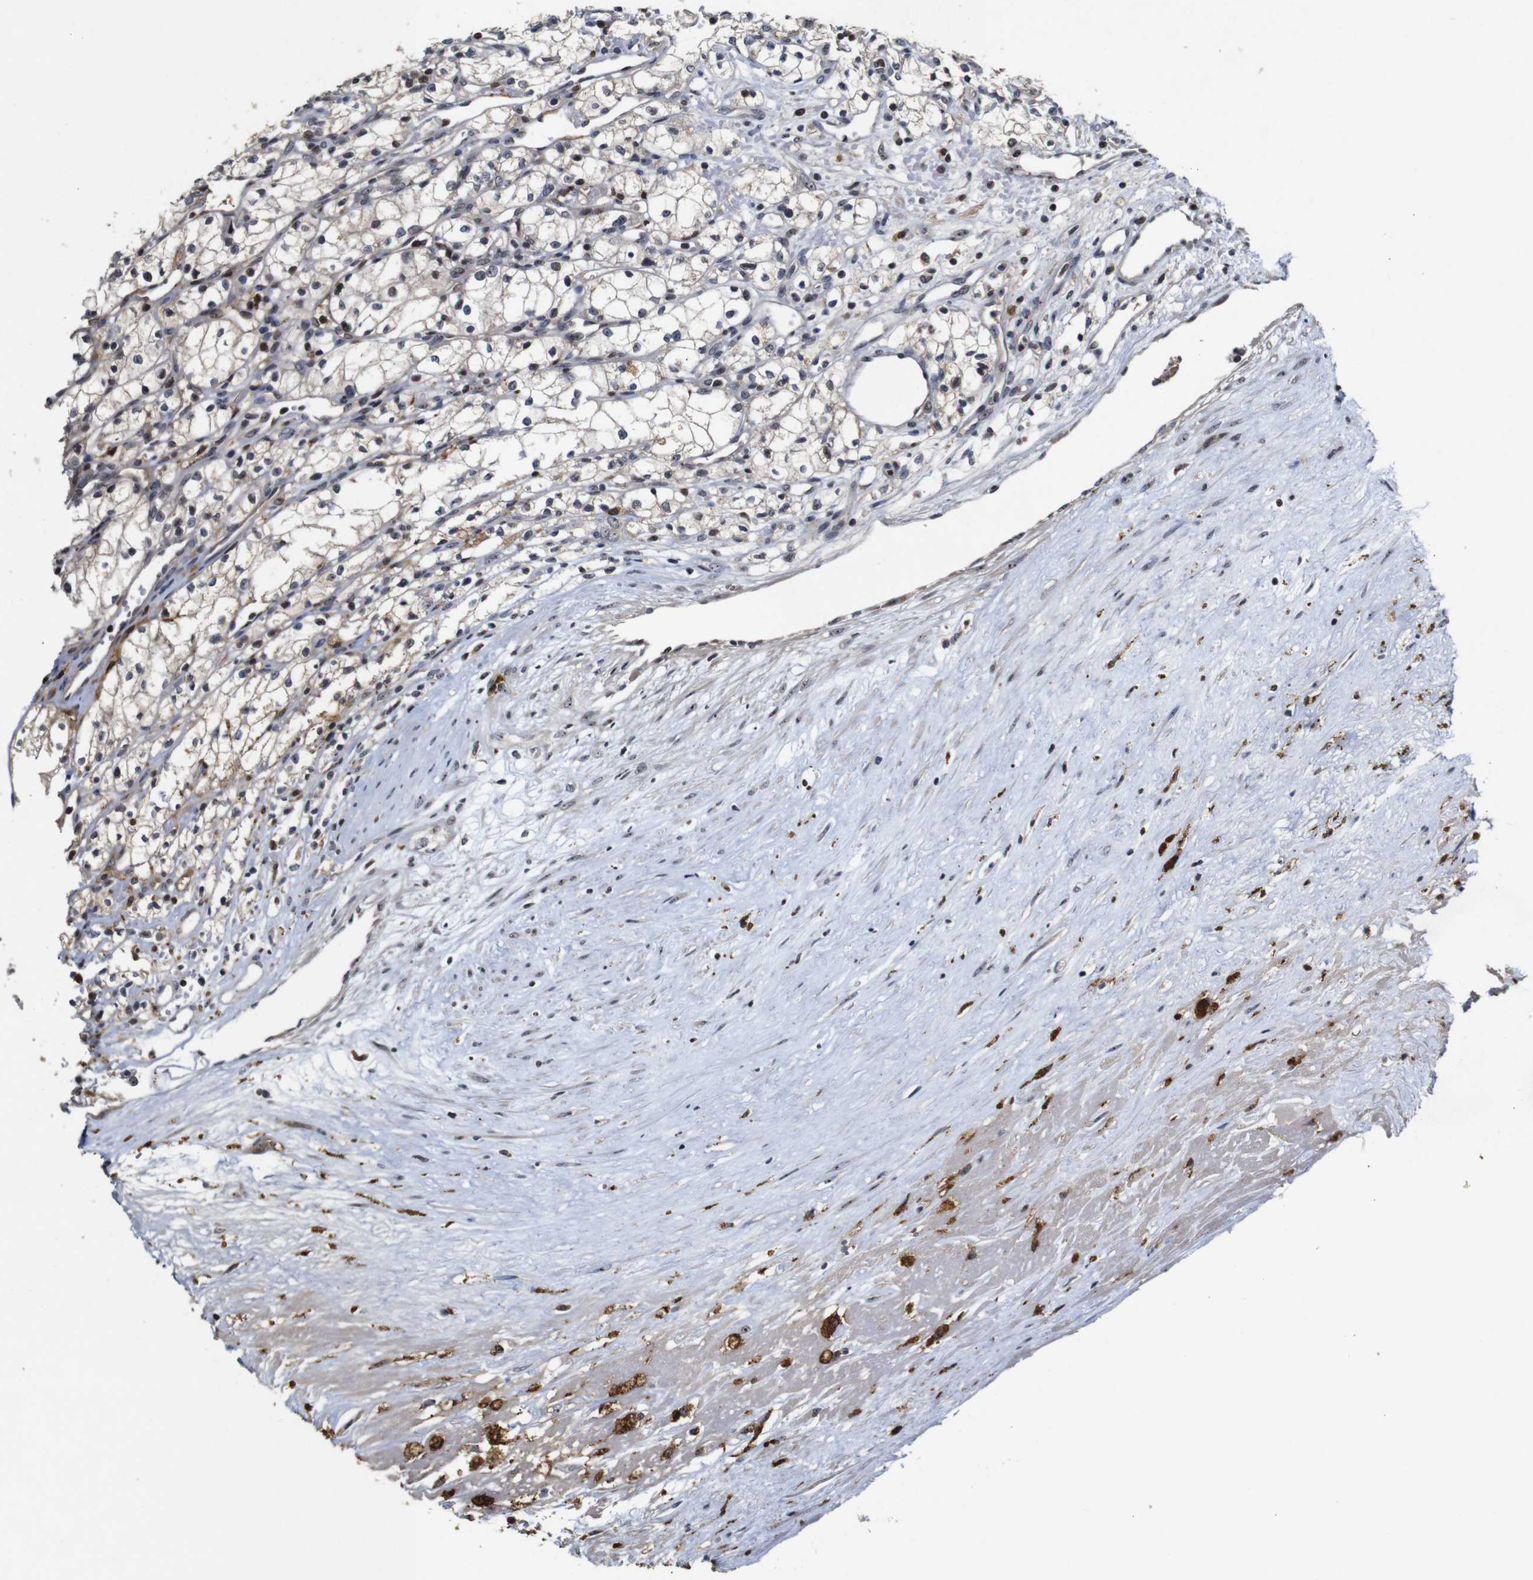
{"staining": {"intensity": "negative", "quantity": "none", "location": "none"}, "tissue": "renal cancer", "cell_type": "Tumor cells", "image_type": "cancer", "snomed": [{"axis": "morphology", "description": "Normal tissue, NOS"}, {"axis": "morphology", "description": "Adenocarcinoma, NOS"}, {"axis": "topography", "description": "Kidney"}], "caption": "Immunohistochemistry of renal adenocarcinoma displays no expression in tumor cells.", "gene": "MYC", "patient": {"sex": "male", "age": 59}}